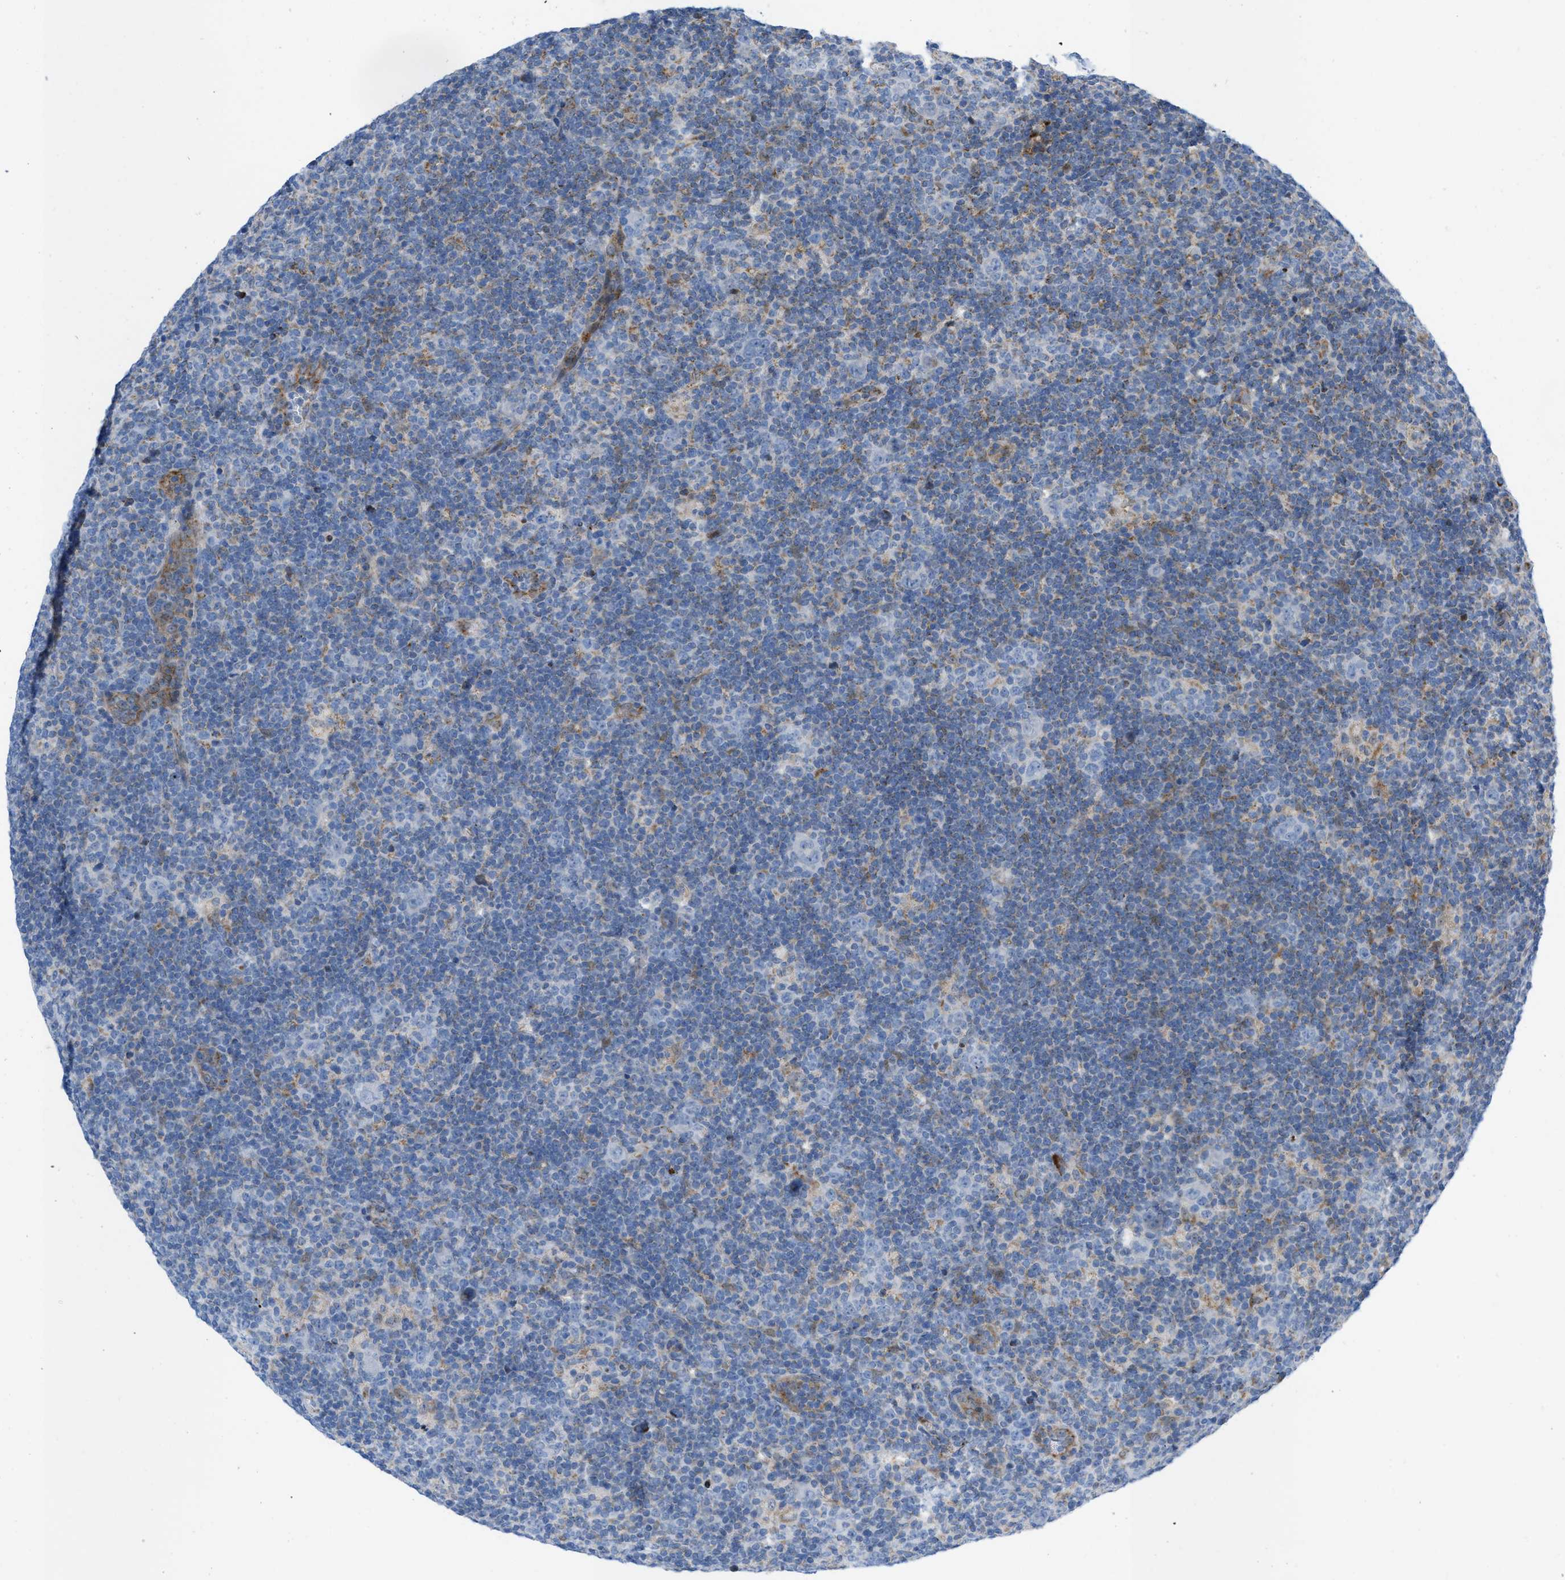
{"staining": {"intensity": "negative", "quantity": "none", "location": "none"}, "tissue": "lymphoma", "cell_type": "Tumor cells", "image_type": "cancer", "snomed": [{"axis": "morphology", "description": "Hodgkin's disease, NOS"}, {"axis": "topography", "description": "Lymph node"}], "caption": "Immunohistochemical staining of lymphoma reveals no significant staining in tumor cells.", "gene": "RBBP9", "patient": {"sex": "female", "age": 57}}